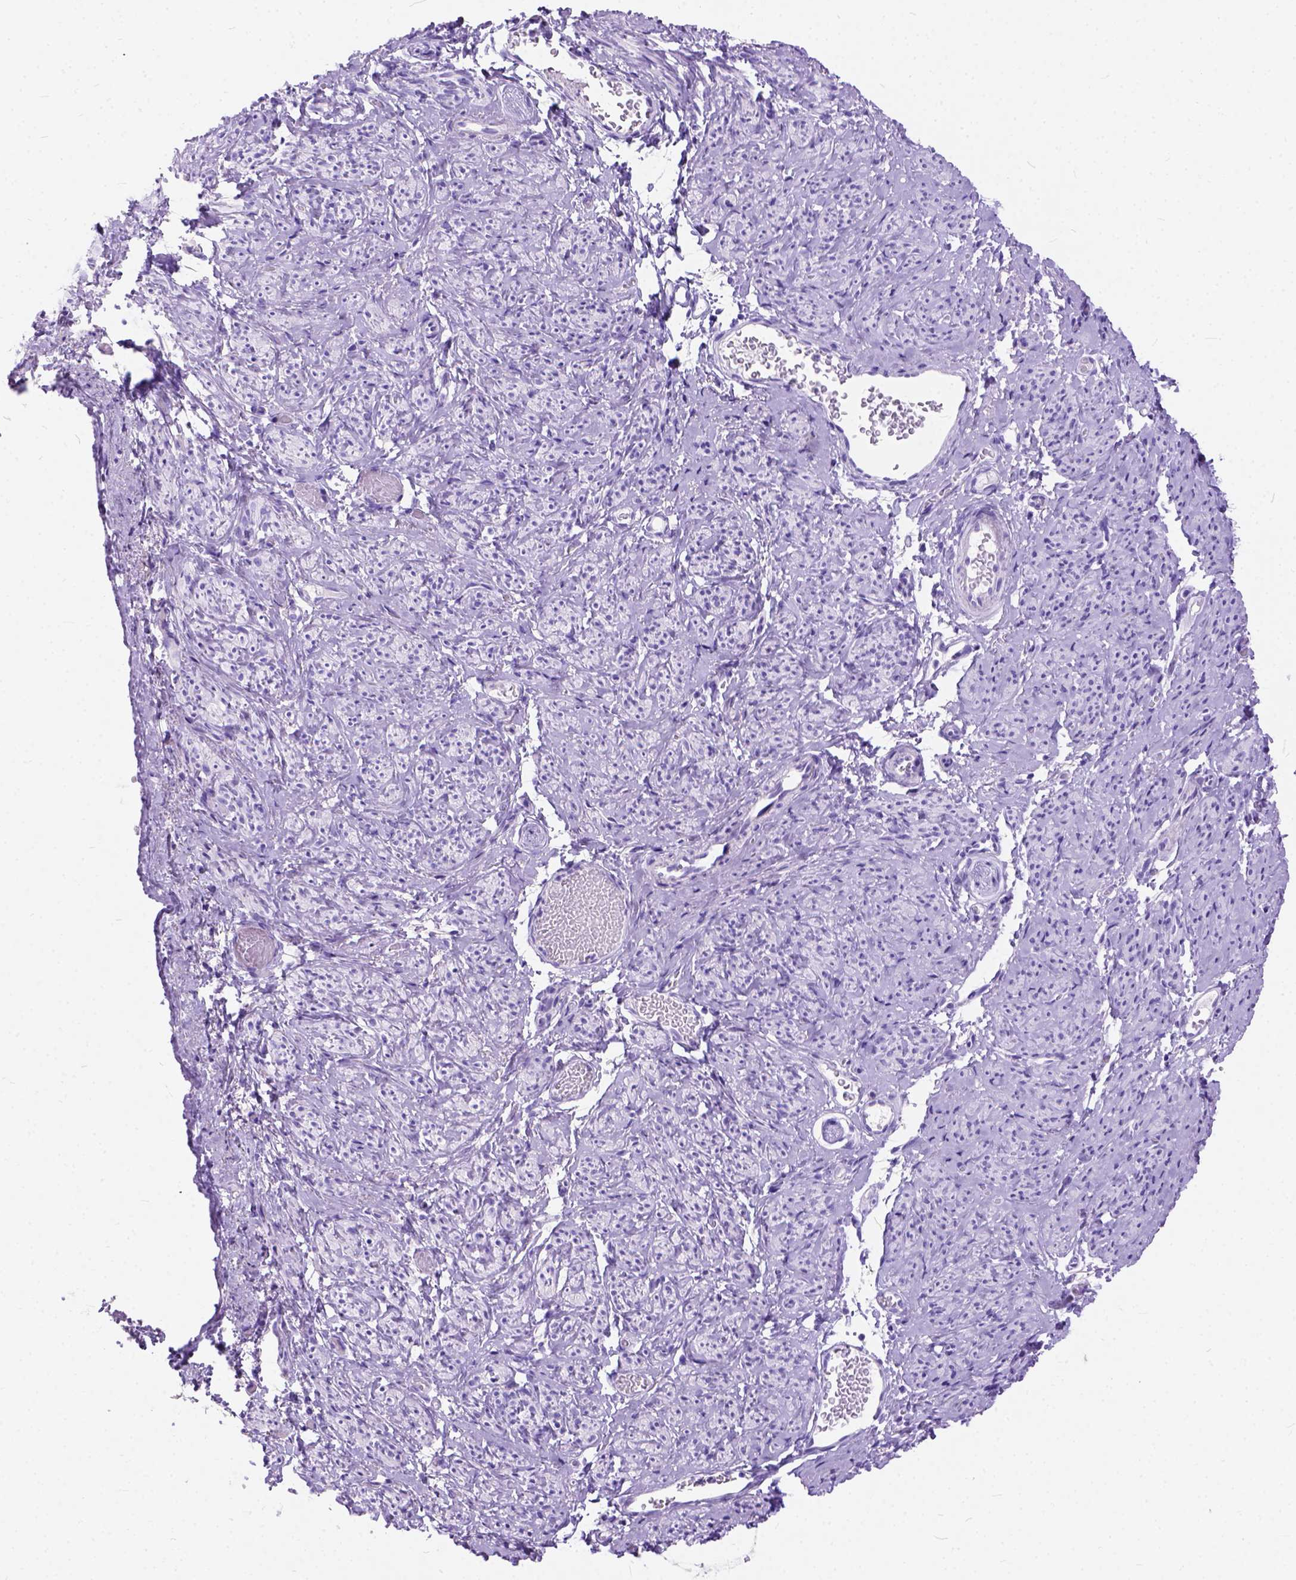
{"staining": {"intensity": "negative", "quantity": "none", "location": "none"}, "tissue": "smooth muscle", "cell_type": "Smooth muscle cells", "image_type": "normal", "snomed": [{"axis": "morphology", "description": "Normal tissue, NOS"}, {"axis": "topography", "description": "Smooth muscle"}], "caption": "IHC of unremarkable smooth muscle demonstrates no expression in smooth muscle cells.", "gene": "C1QTNF3", "patient": {"sex": "female", "age": 65}}